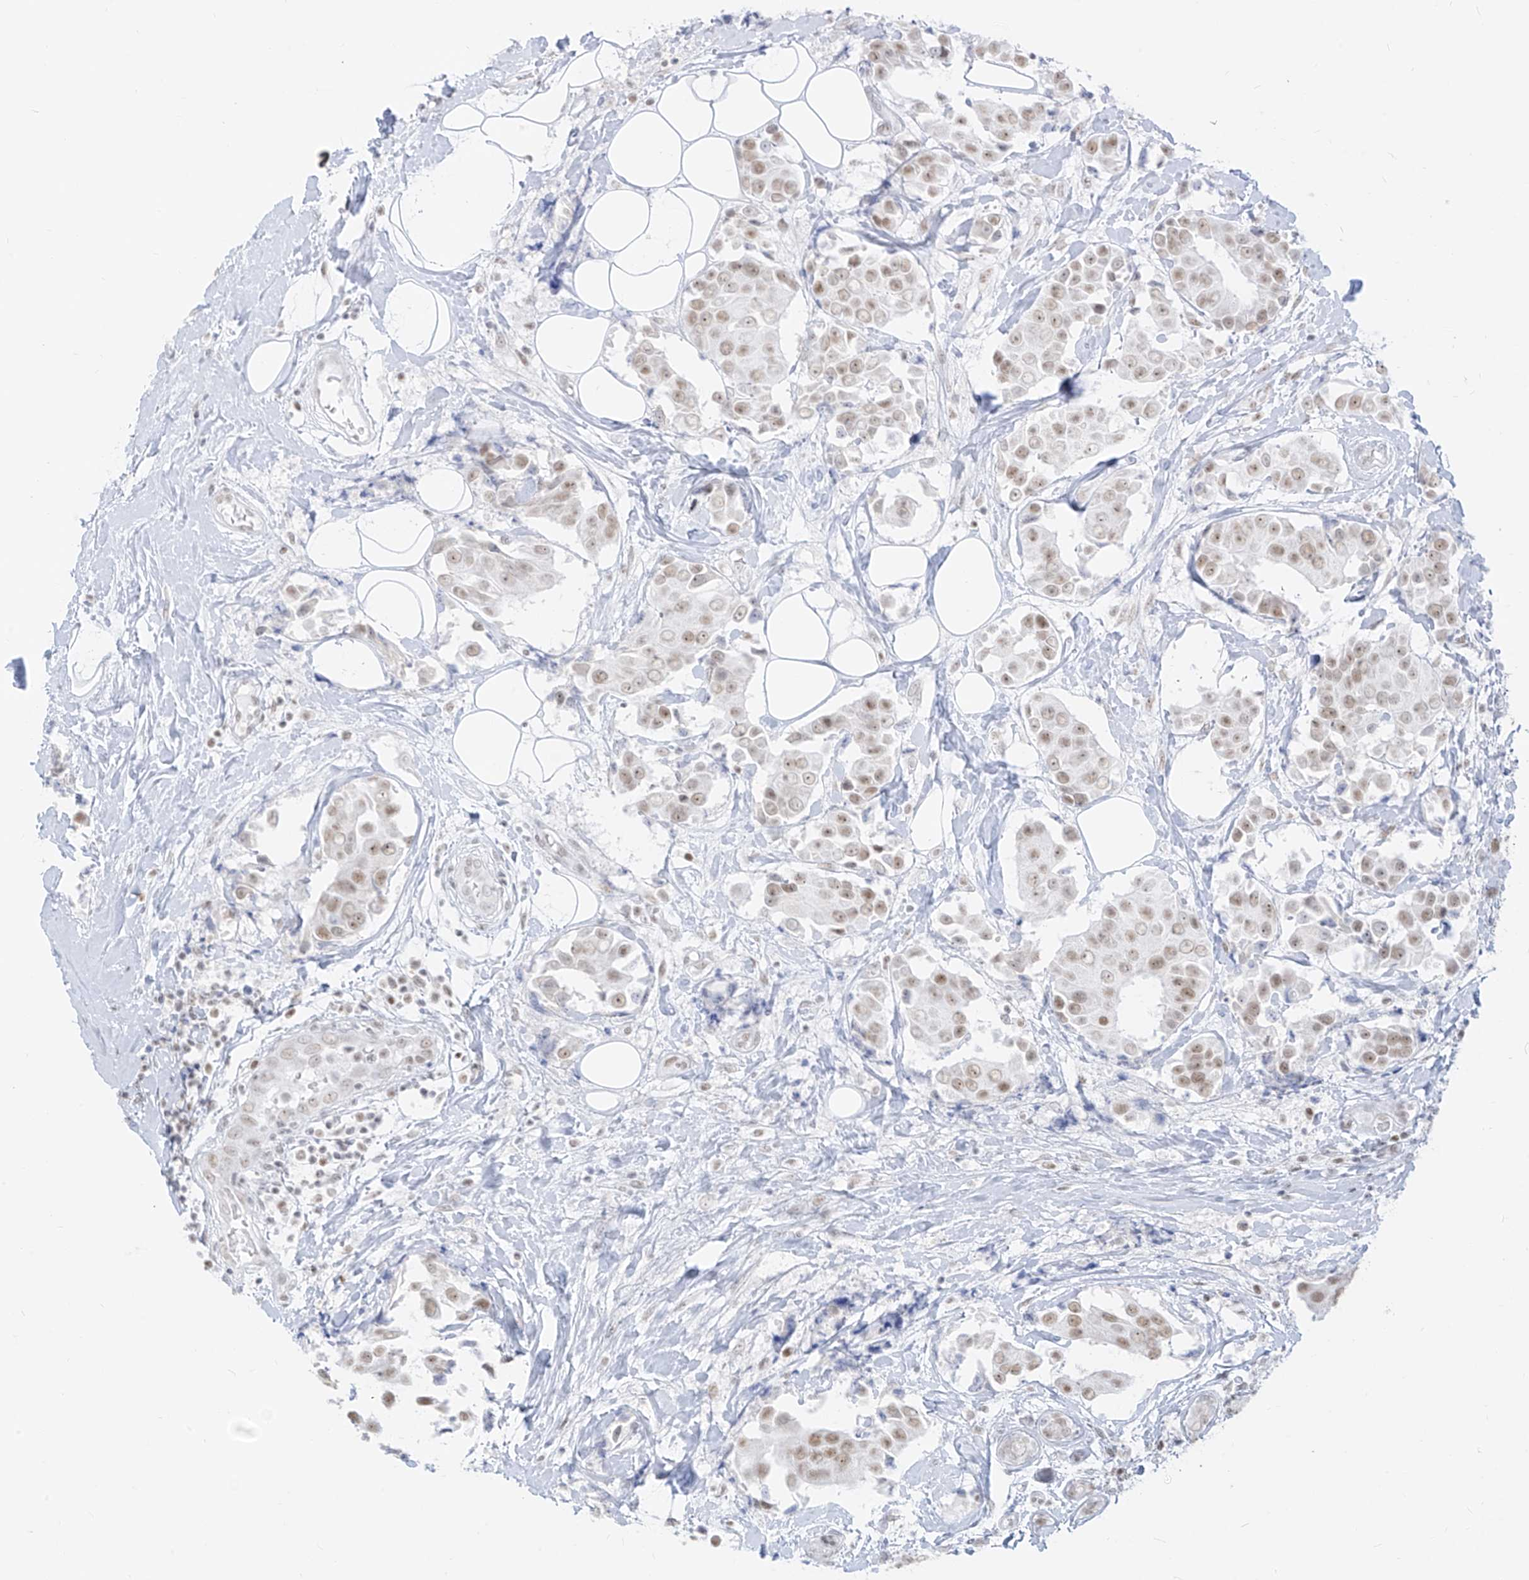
{"staining": {"intensity": "weak", "quantity": "25%-75%", "location": "nuclear"}, "tissue": "breast cancer", "cell_type": "Tumor cells", "image_type": "cancer", "snomed": [{"axis": "morphology", "description": "Normal tissue, NOS"}, {"axis": "morphology", "description": "Duct carcinoma"}, {"axis": "topography", "description": "Breast"}], "caption": "Weak nuclear protein staining is appreciated in approximately 25%-75% of tumor cells in breast cancer (infiltrating ductal carcinoma).", "gene": "SUPT5H", "patient": {"sex": "female", "age": 39}}